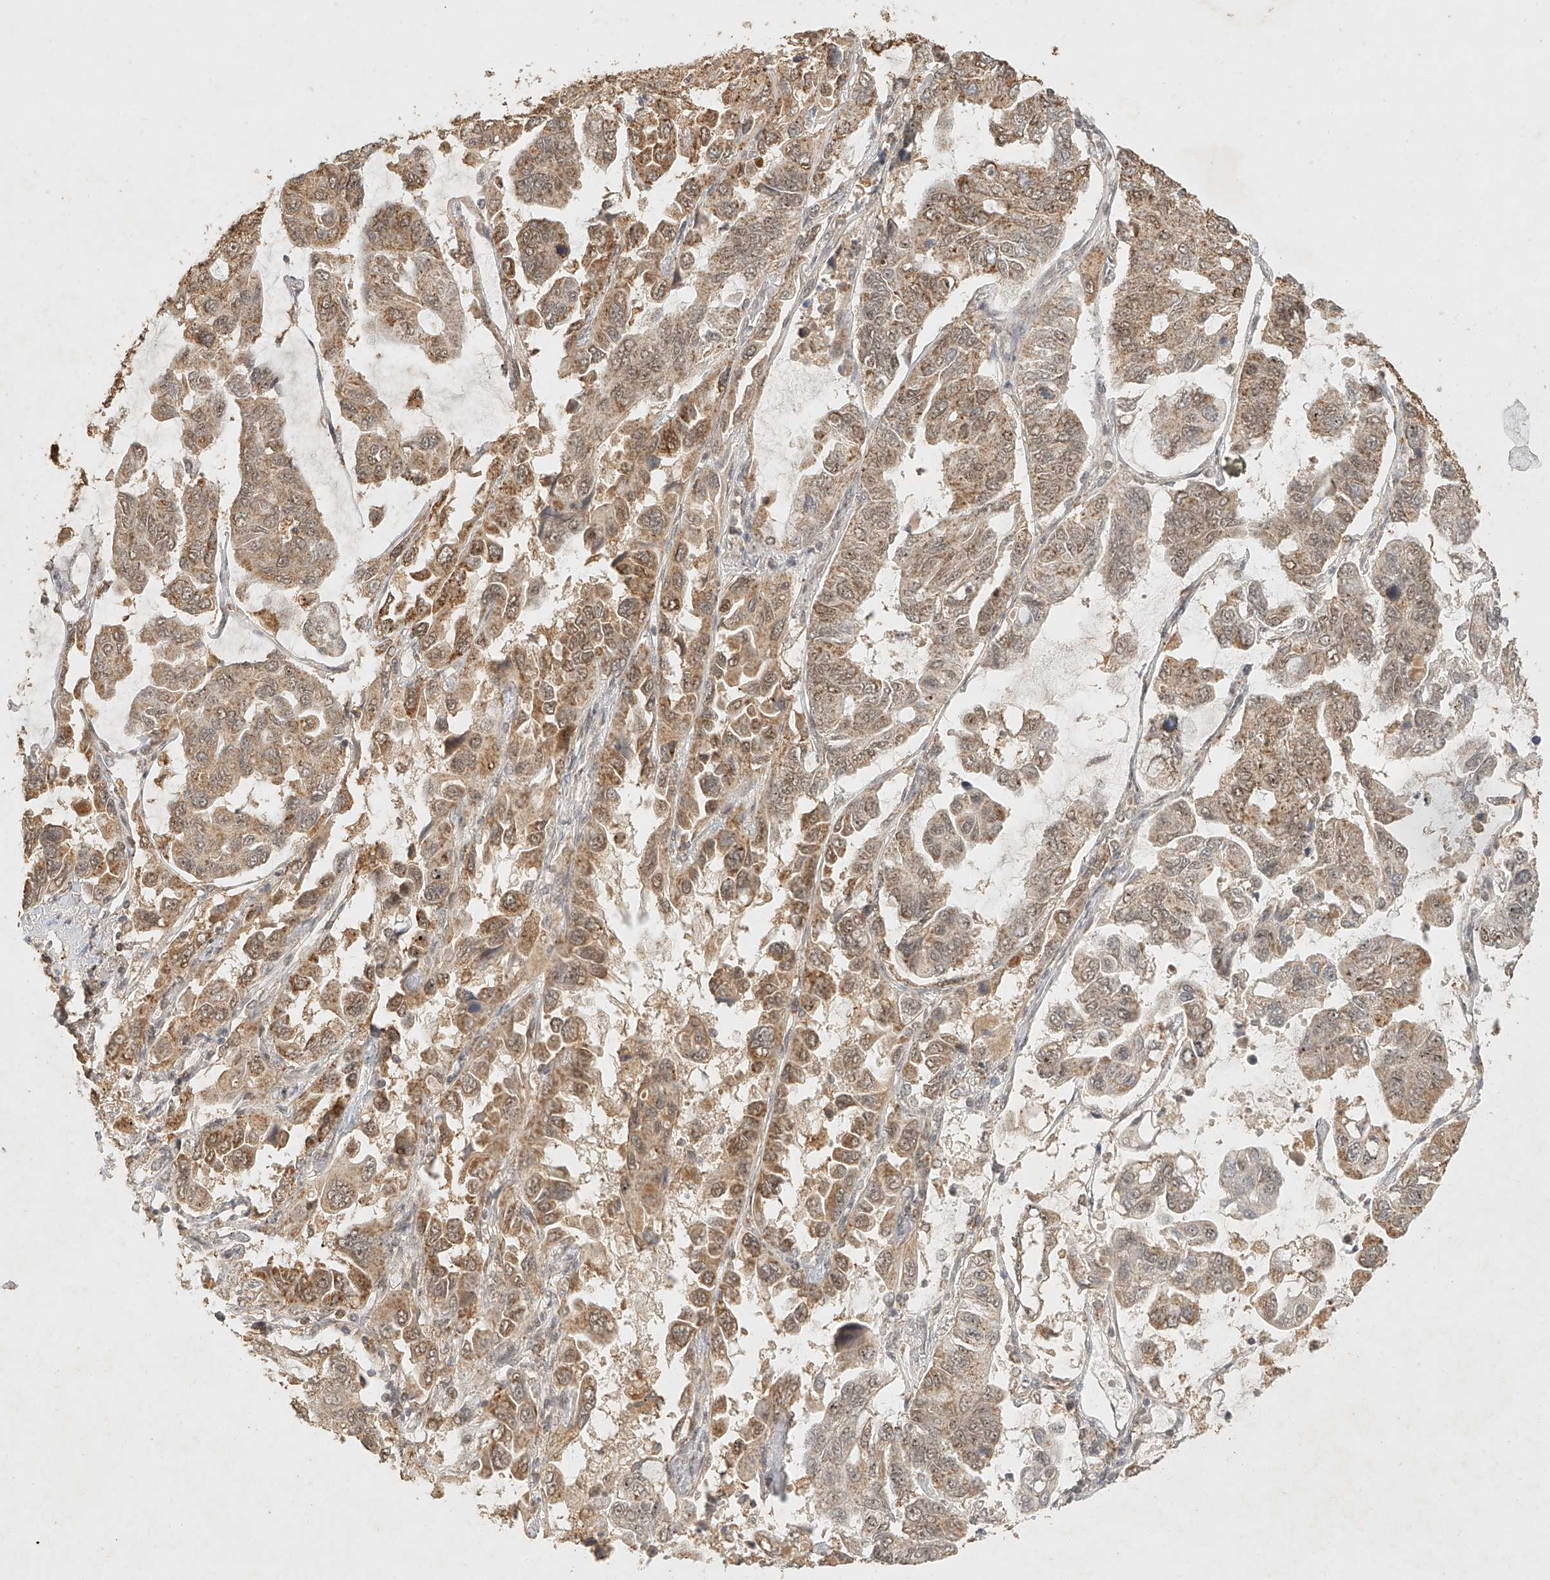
{"staining": {"intensity": "moderate", "quantity": ">75%", "location": "cytoplasmic/membranous,nuclear"}, "tissue": "lung cancer", "cell_type": "Tumor cells", "image_type": "cancer", "snomed": [{"axis": "morphology", "description": "Adenocarcinoma, NOS"}, {"axis": "topography", "description": "Lung"}], "caption": "A medium amount of moderate cytoplasmic/membranous and nuclear positivity is present in about >75% of tumor cells in adenocarcinoma (lung) tissue.", "gene": "CXorf58", "patient": {"sex": "male", "age": 64}}